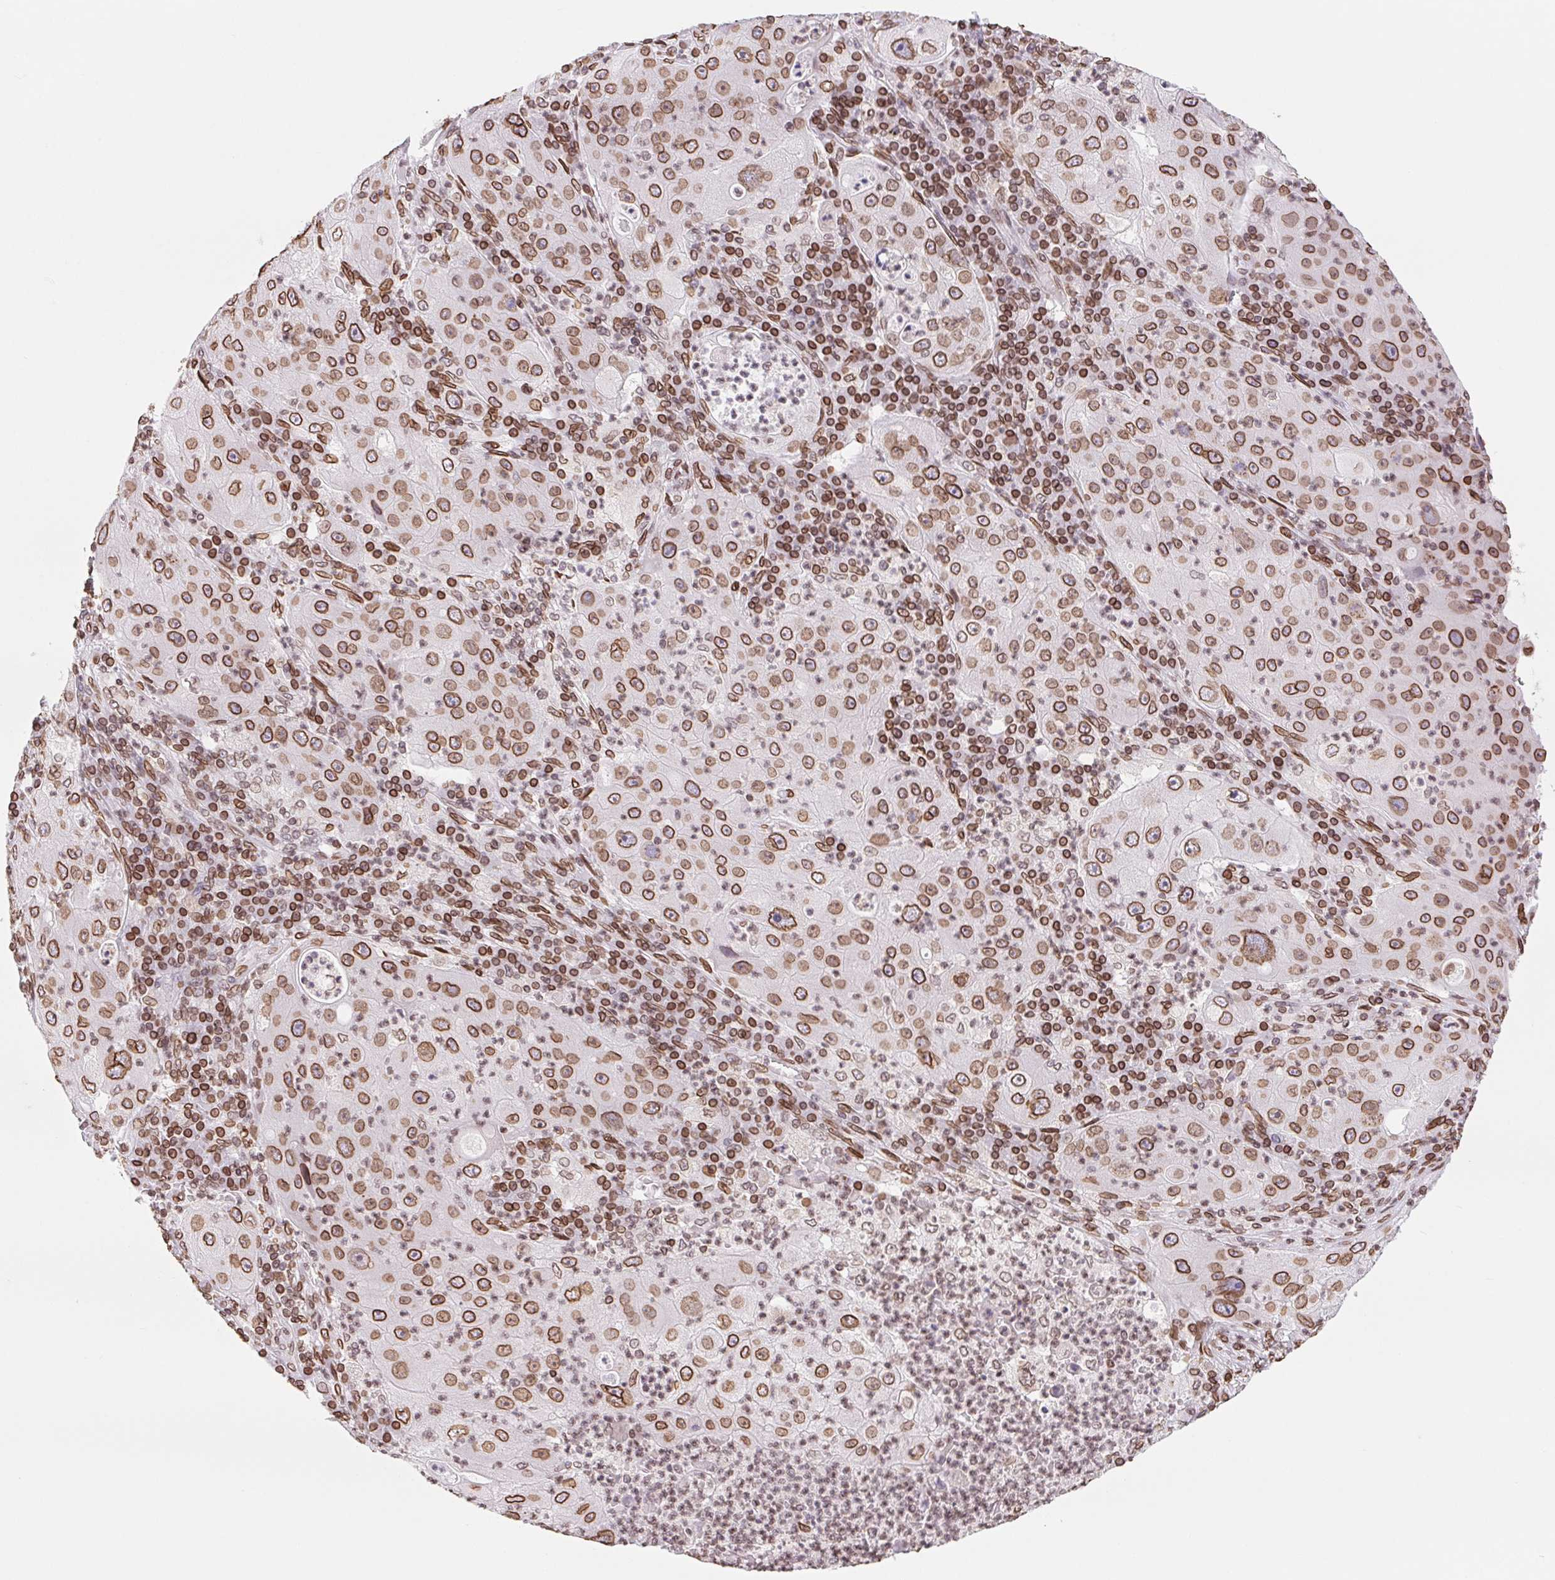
{"staining": {"intensity": "strong", "quantity": ">75%", "location": "cytoplasmic/membranous,nuclear"}, "tissue": "lung cancer", "cell_type": "Tumor cells", "image_type": "cancer", "snomed": [{"axis": "morphology", "description": "Squamous cell carcinoma, NOS"}, {"axis": "topography", "description": "Lung"}], "caption": "Lung cancer tissue shows strong cytoplasmic/membranous and nuclear staining in about >75% of tumor cells Ihc stains the protein of interest in brown and the nuclei are stained blue.", "gene": "LMNB2", "patient": {"sex": "female", "age": 59}}